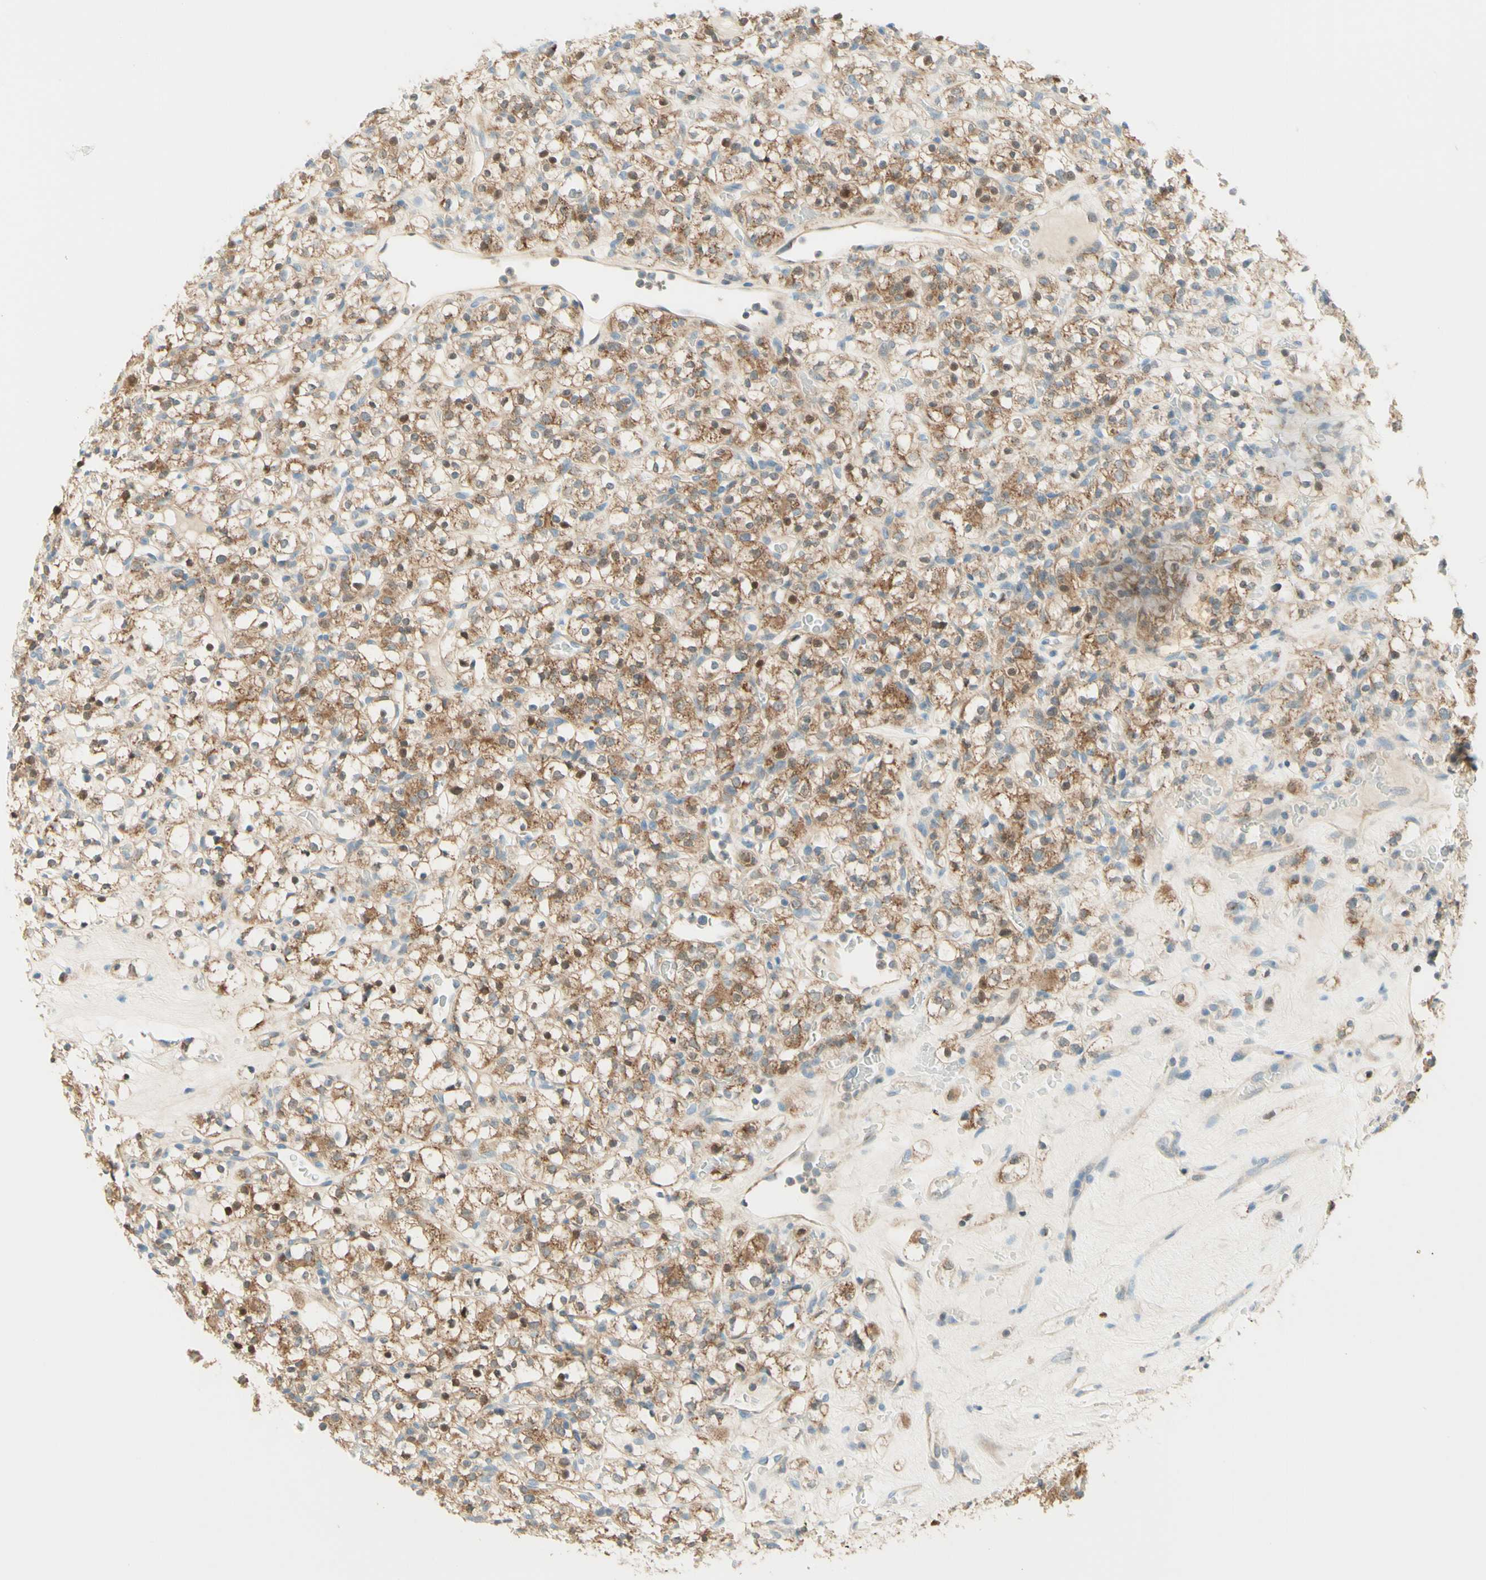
{"staining": {"intensity": "moderate", "quantity": ">75%", "location": "cytoplasmic/membranous"}, "tissue": "renal cancer", "cell_type": "Tumor cells", "image_type": "cancer", "snomed": [{"axis": "morphology", "description": "Normal tissue, NOS"}, {"axis": "morphology", "description": "Adenocarcinoma, NOS"}, {"axis": "topography", "description": "Kidney"}], "caption": "There is medium levels of moderate cytoplasmic/membranous expression in tumor cells of renal adenocarcinoma, as demonstrated by immunohistochemical staining (brown color).", "gene": "PROM1", "patient": {"sex": "female", "age": 72}}